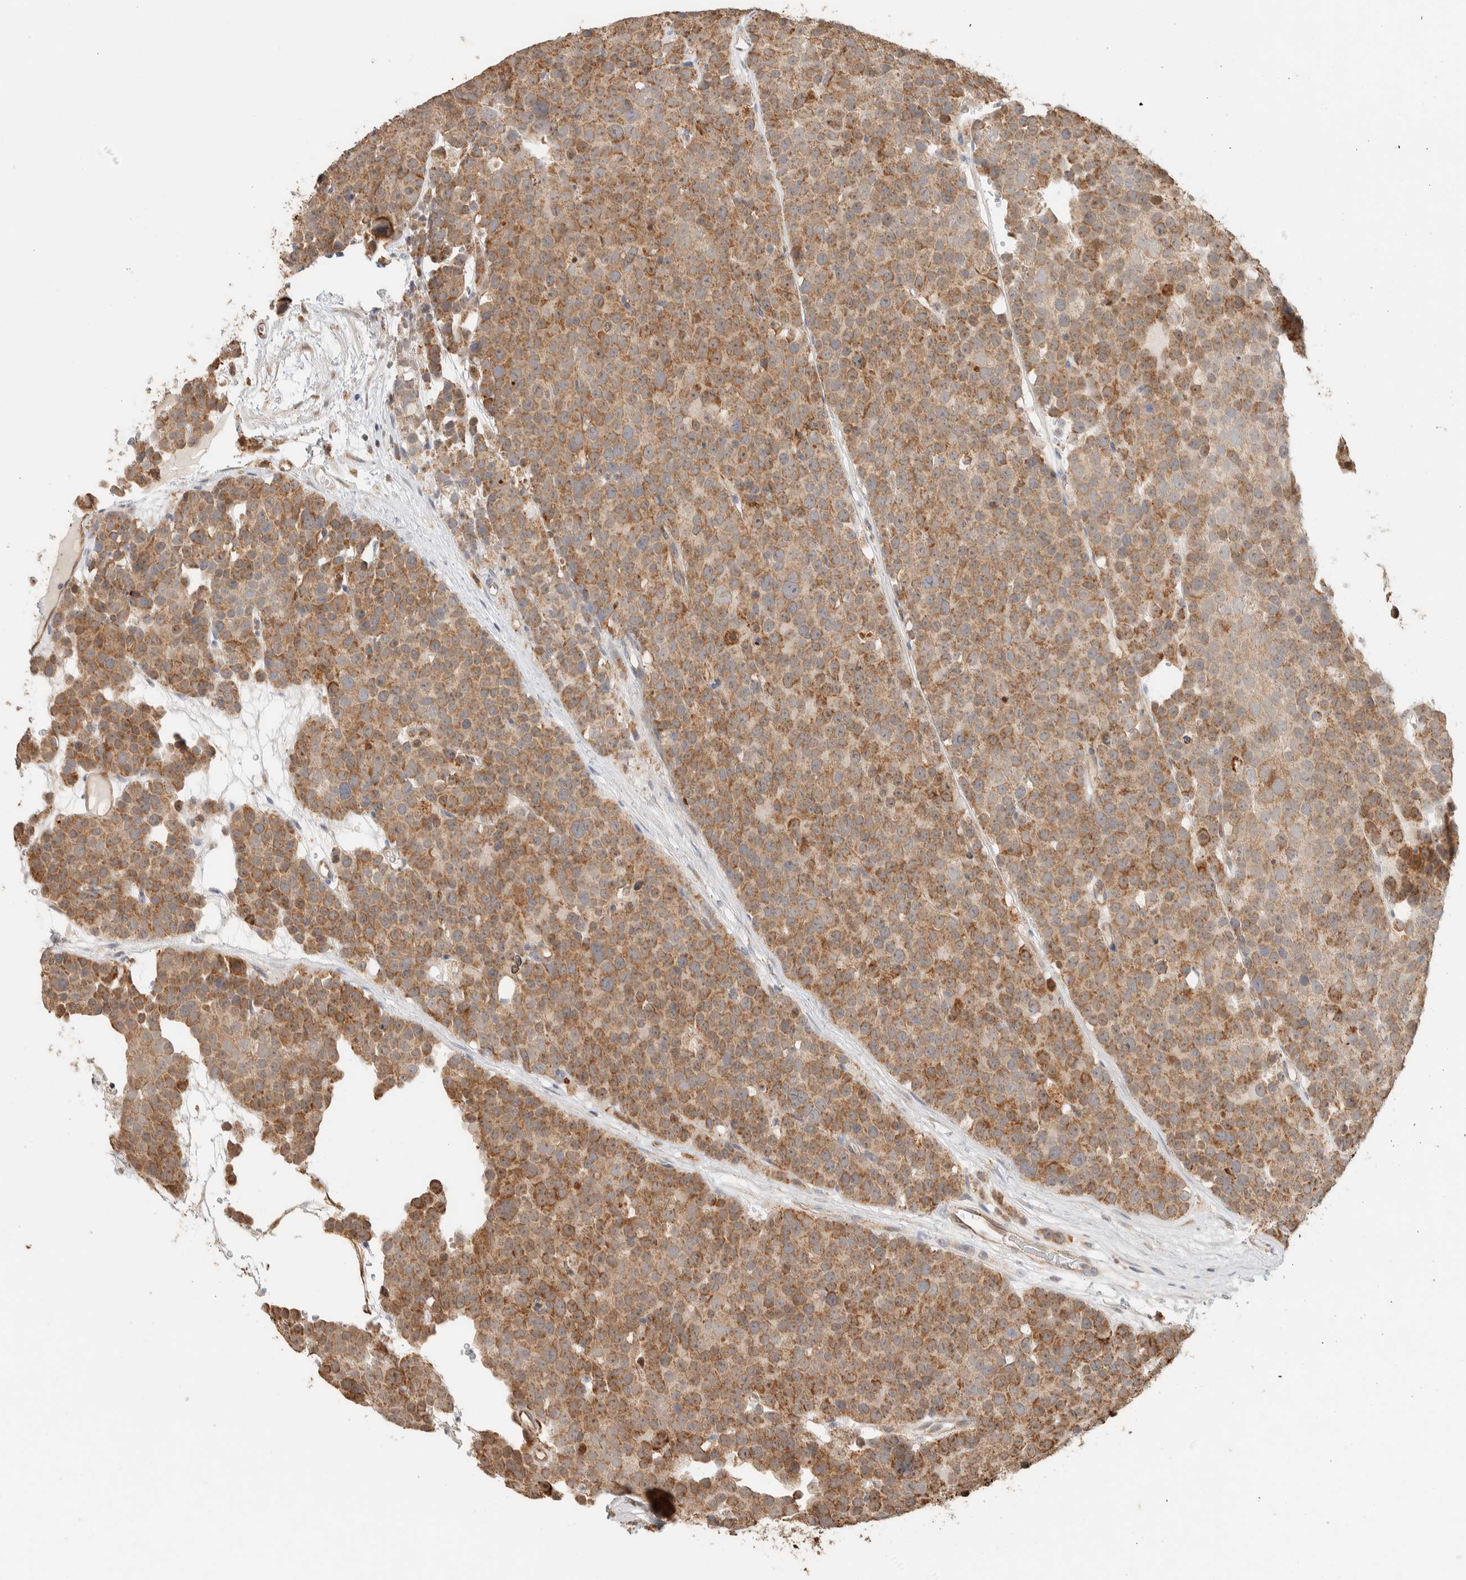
{"staining": {"intensity": "moderate", "quantity": ">75%", "location": "cytoplasmic/membranous"}, "tissue": "testis cancer", "cell_type": "Tumor cells", "image_type": "cancer", "snomed": [{"axis": "morphology", "description": "Seminoma, NOS"}, {"axis": "topography", "description": "Testis"}], "caption": "IHC staining of seminoma (testis), which demonstrates medium levels of moderate cytoplasmic/membranous positivity in about >75% of tumor cells indicating moderate cytoplasmic/membranous protein staining. The staining was performed using DAB (brown) for protein detection and nuclei were counterstained in hematoxylin (blue).", "gene": "KIF9", "patient": {"sex": "male", "age": 71}}